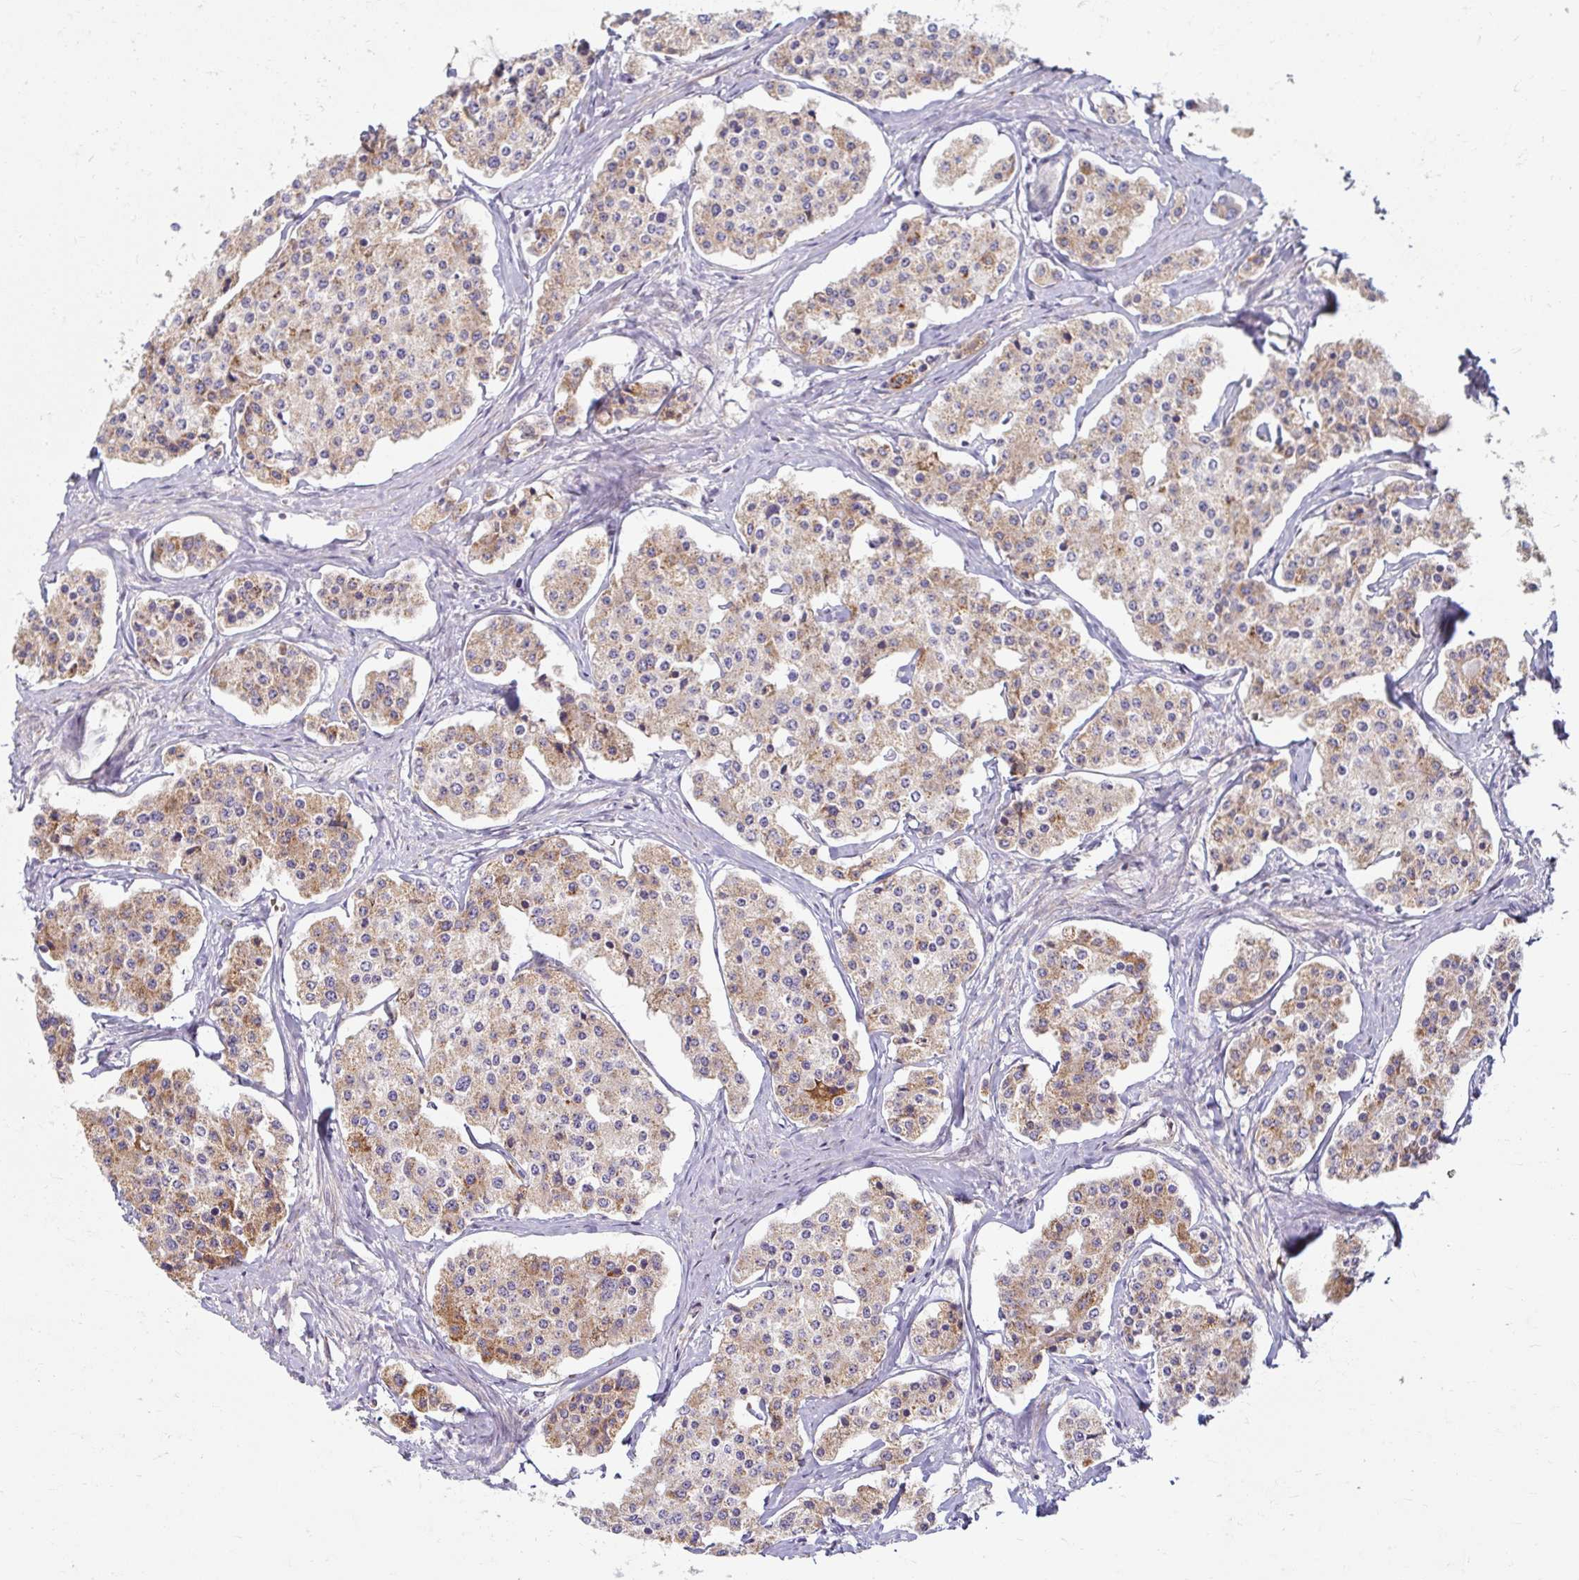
{"staining": {"intensity": "moderate", "quantity": "25%-75%", "location": "cytoplasmic/membranous"}, "tissue": "carcinoid", "cell_type": "Tumor cells", "image_type": "cancer", "snomed": [{"axis": "morphology", "description": "Carcinoid, malignant, NOS"}, {"axis": "topography", "description": "Small intestine"}], "caption": "Carcinoid (malignant) stained with immunohistochemistry (IHC) reveals moderate cytoplasmic/membranous positivity in approximately 25%-75% of tumor cells.", "gene": "SKP2", "patient": {"sex": "female", "age": 65}}